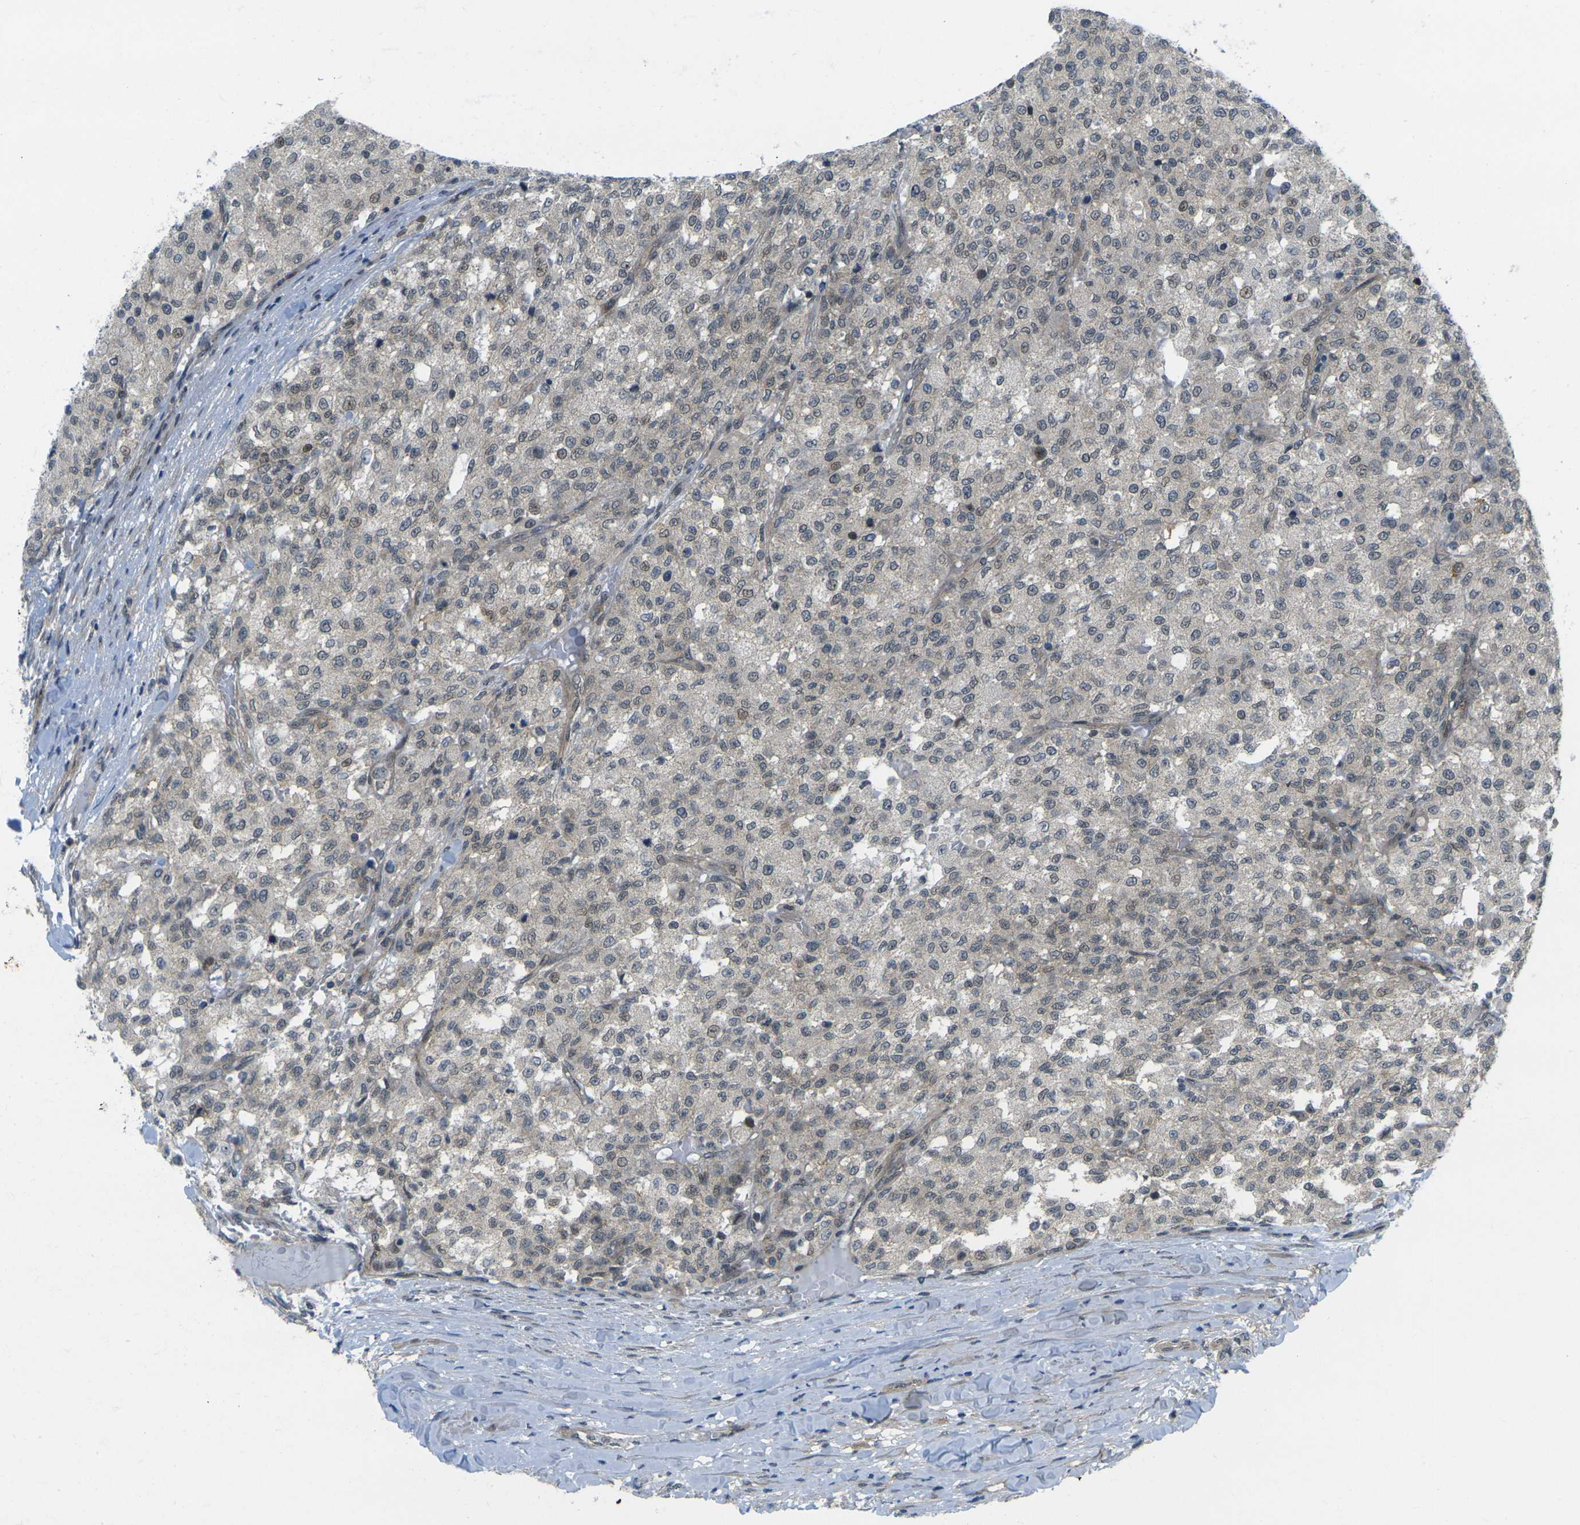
{"staining": {"intensity": "weak", "quantity": "<25%", "location": "nuclear"}, "tissue": "testis cancer", "cell_type": "Tumor cells", "image_type": "cancer", "snomed": [{"axis": "morphology", "description": "Seminoma, NOS"}, {"axis": "topography", "description": "Testis"}], "caption": "Immunohistochemical staining of human testis cancer reveals no significant positivity in tumor cells.", "gene": "KCTD10", "patient": {"sex": "male", "age": 59}}